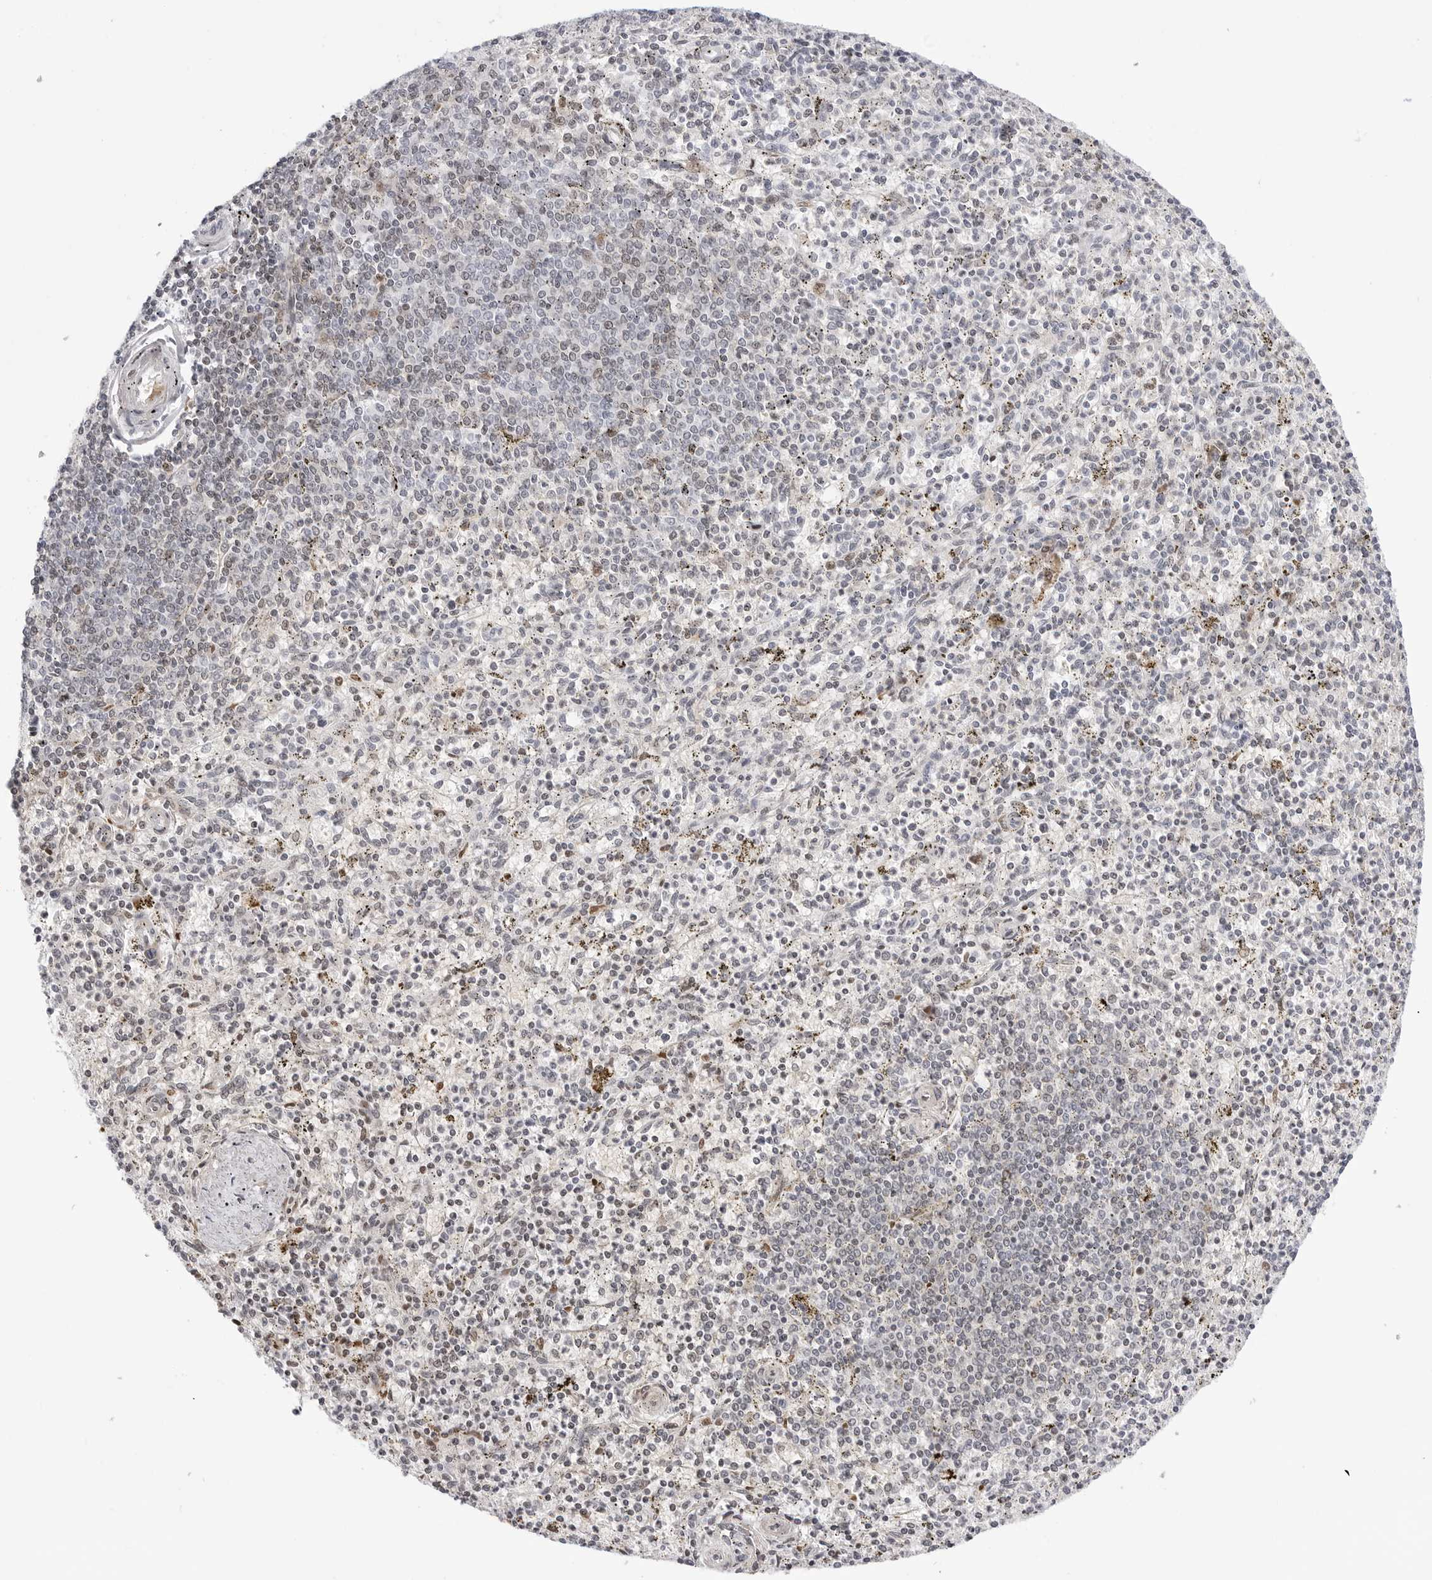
{"staining": {"intensity": "weak", "quantity": "<25%", "location": "cytoplasmic/membranous"}, "tissue": "spleen", "cell_type": "Cells in red pulp", "image_type": "normal", "snomed": [{"axis": "morphology", "description": "Normal tissue, NOS"}, {"axis": "topography", "description": "Spleen"}], "caption": "DAB (3,3'-diaminobenzidine) immunohistochemical staining of unremarkable human spleen displays no significant staining in cells in red pulp.", "gene": "TSSK1B", "patient": {"sex": "male", "age": 72}}